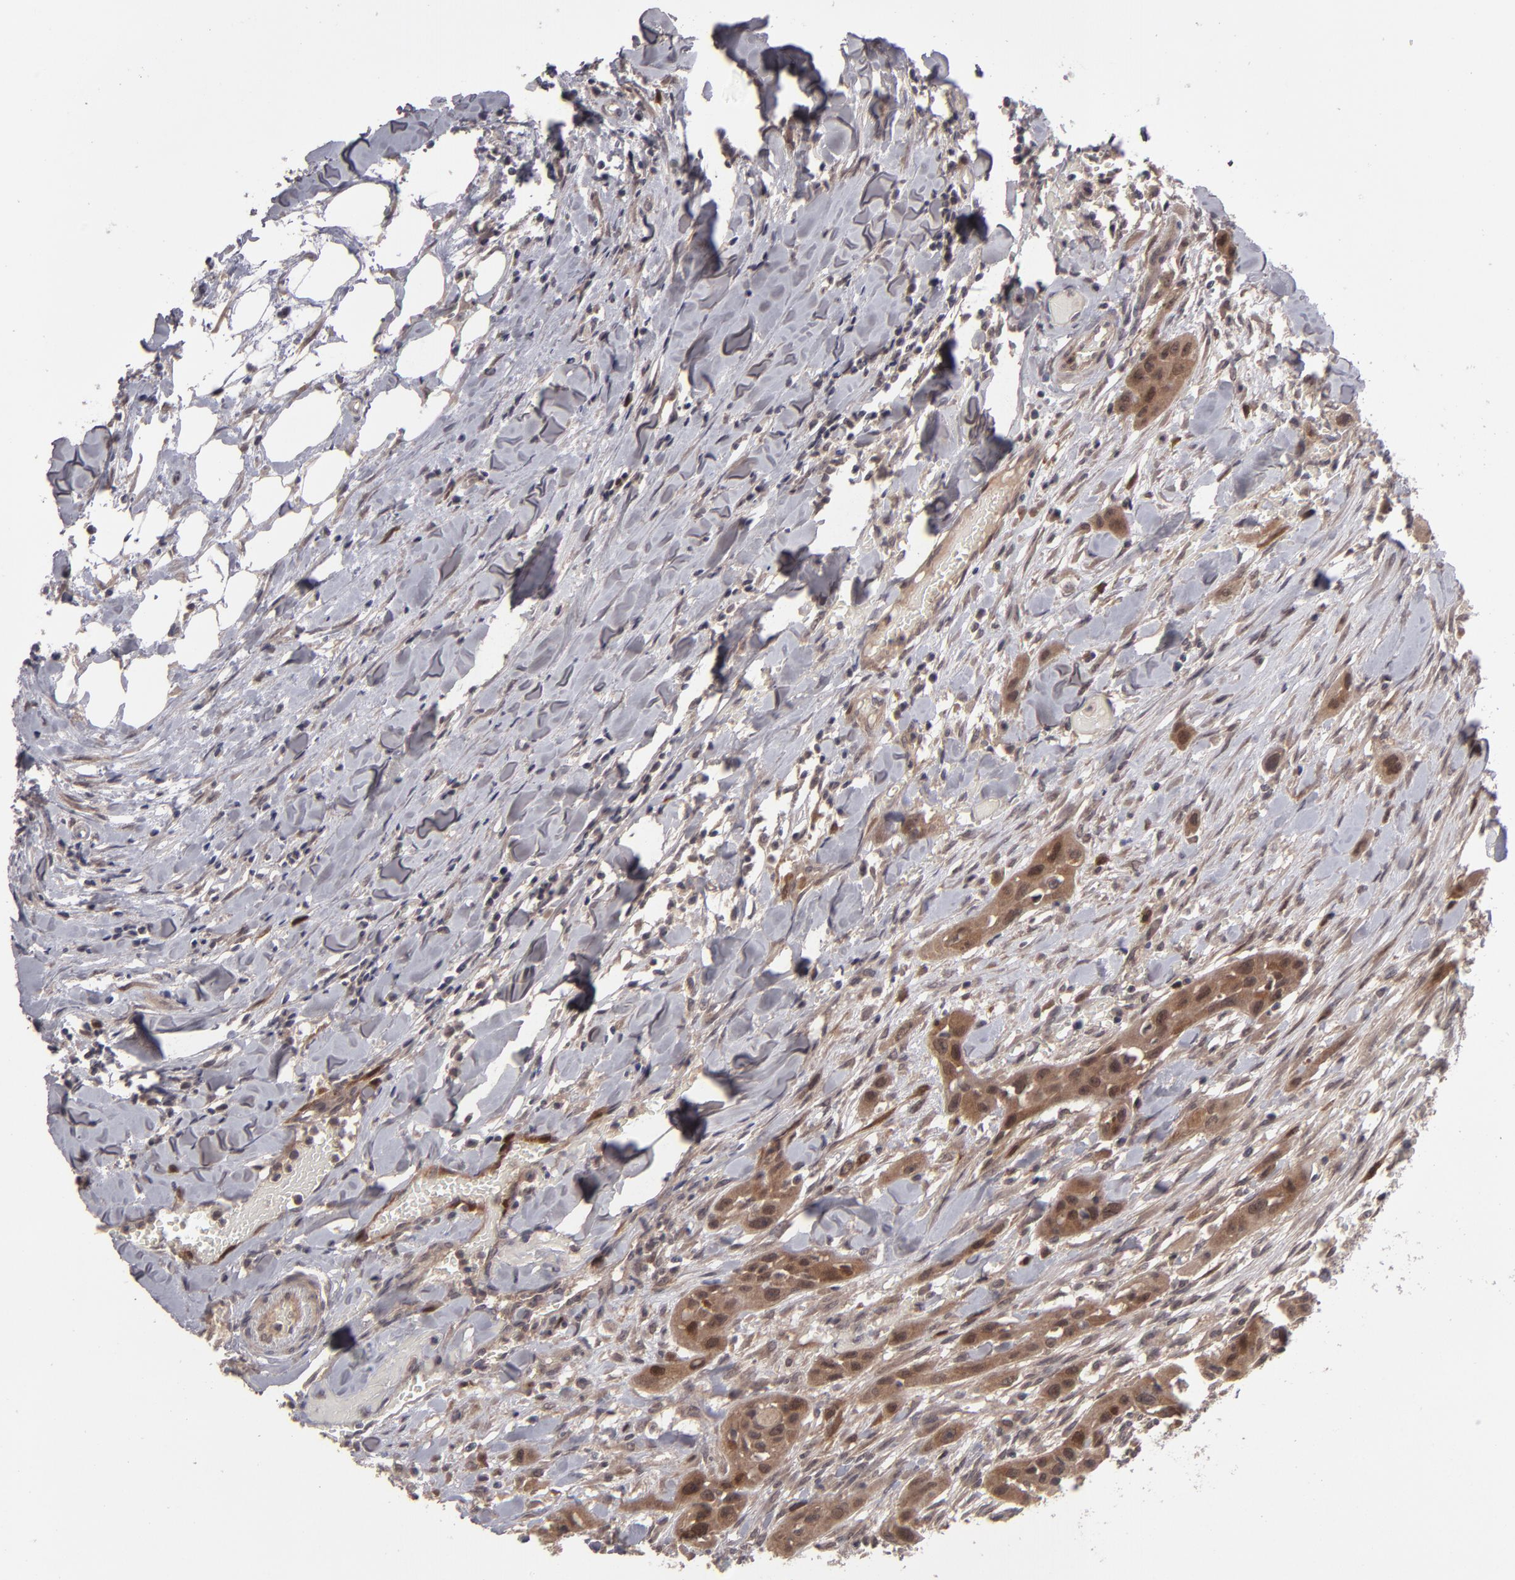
{"staining": {"intensity": "moderate", "quantity": ">75%", "location": "cytoplasmic/membranous,nuclear"}, "tissue": "head and neck cancer", "cell_type": "Tumor cells", "image_type": "cancer", "snomed": [{"axis": "morphology", "description": "Neoplasm, malignant, NOS"}, {"axis": "topography", "description": "Salivary gland"}, {"axis": "topography", "description": "Head-Neck"}], "caption": "A medium amount of moderate cytoplasmic/membranous and nuclear expression is identified in approximately >75% of tumor cells in head and neck cancer (neoplasm (malignant)) tissue. Using DAB (brown) and hematoxylin (blue) stains, captured at high magnification using brightfield microscopy.", "gene": "TYMS", "patient": {"sex": "male", "age": 43}}